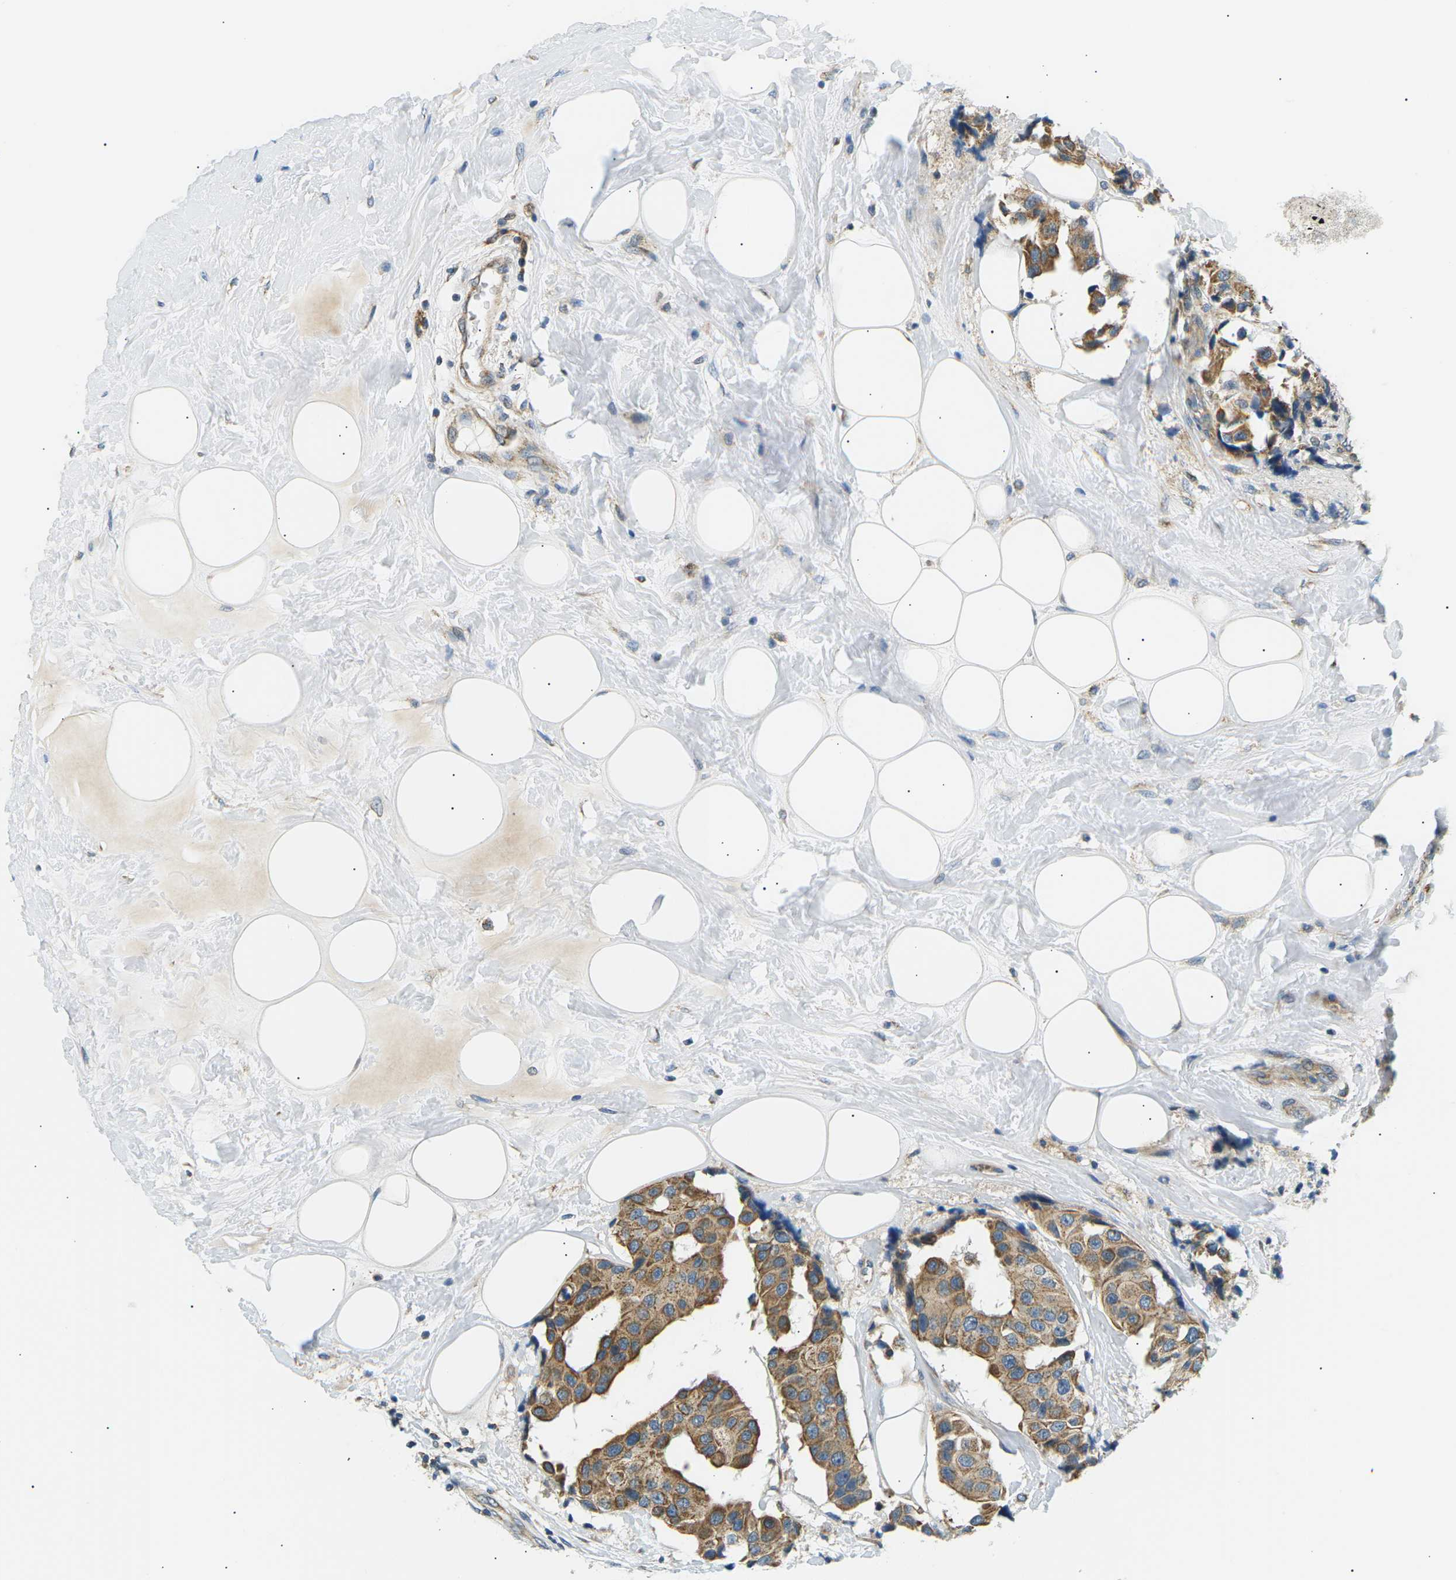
{"staining": {"intensity": "moderate", "quantity": ">75%", "location": "cytoplasmic/membranous"}, "tissue": "breast cancer", "cell_type": "Tumor cells", "image_type": "cancer", "snomed": [{"axis": "morphology", "description": "Normal tissue, NOS"}, {"axis": "morphology", "description": "Duct carcinoma"}, {"axis": "topography", "description": "Breast"}], "caption": "Breast cancer (infiltrating ductal carcinoma) stained for a protein (brown) shows moderate cytoplasmic/membranous positive positivity in about >75% of tumor cells.", "gene": "TBC1D8", "patient": {"sex": "female", "age": 39}}